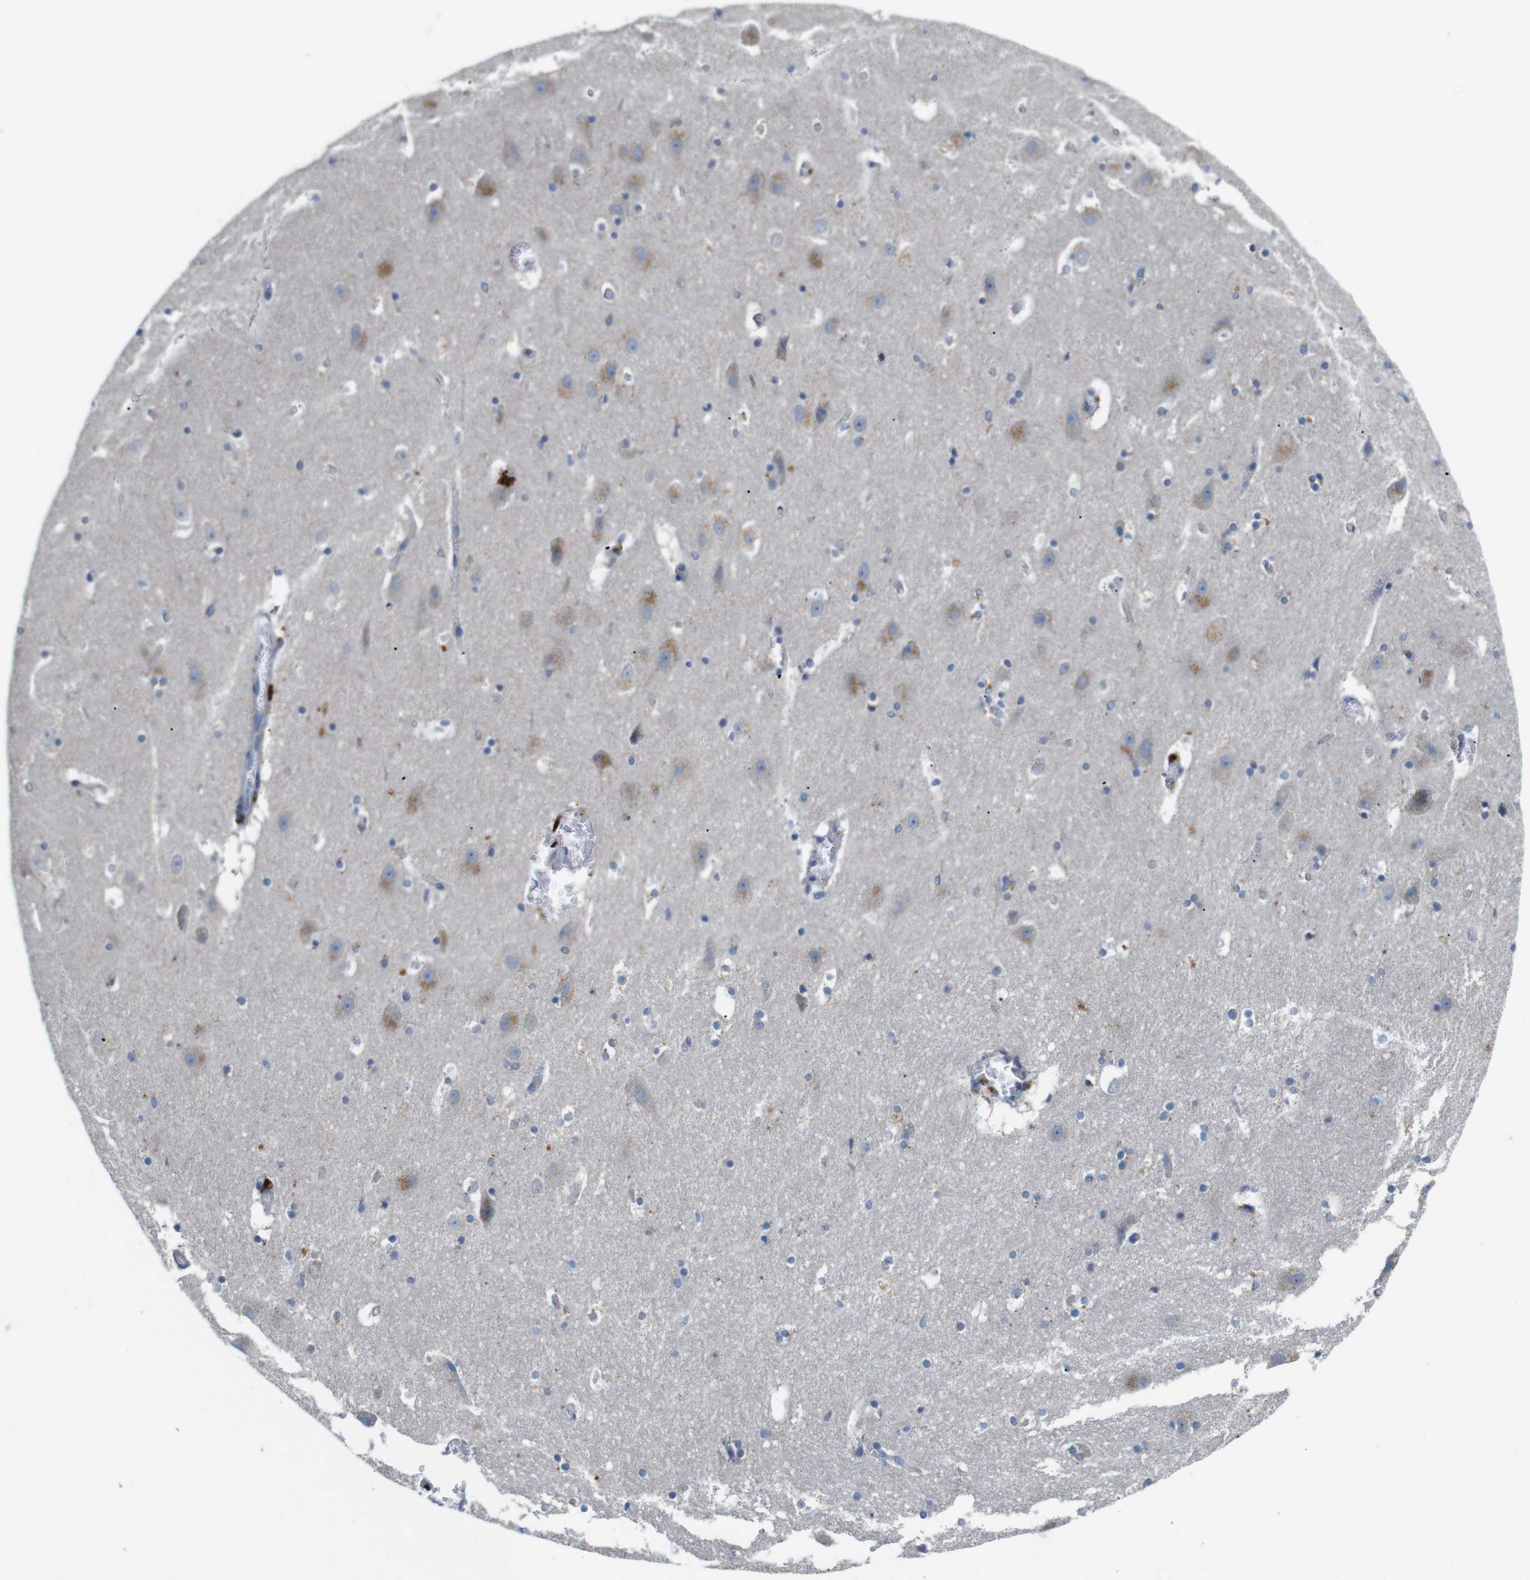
{"staining": {"intensity": "moderate", "quantity": "<25%", "location": "cytoplasmic/membranous"}, "tissue": "hippocampus", "cell_type": "Glial cells", "image_type": "normal", "snomed": [{"axis": "morphology", "description": "Normal tissue, NOS"}, {"axis": "topography", "description": "Hippocampus"}], "caption": "Immunohistochemical staining of benign human hippocampus demonstrates <25% levels of moderate cytoplasmic/membranous protein staining in approximately <25% of glial cells.", "gene": "F2RL1", "patient": {"sex": "male", "age": 45}}